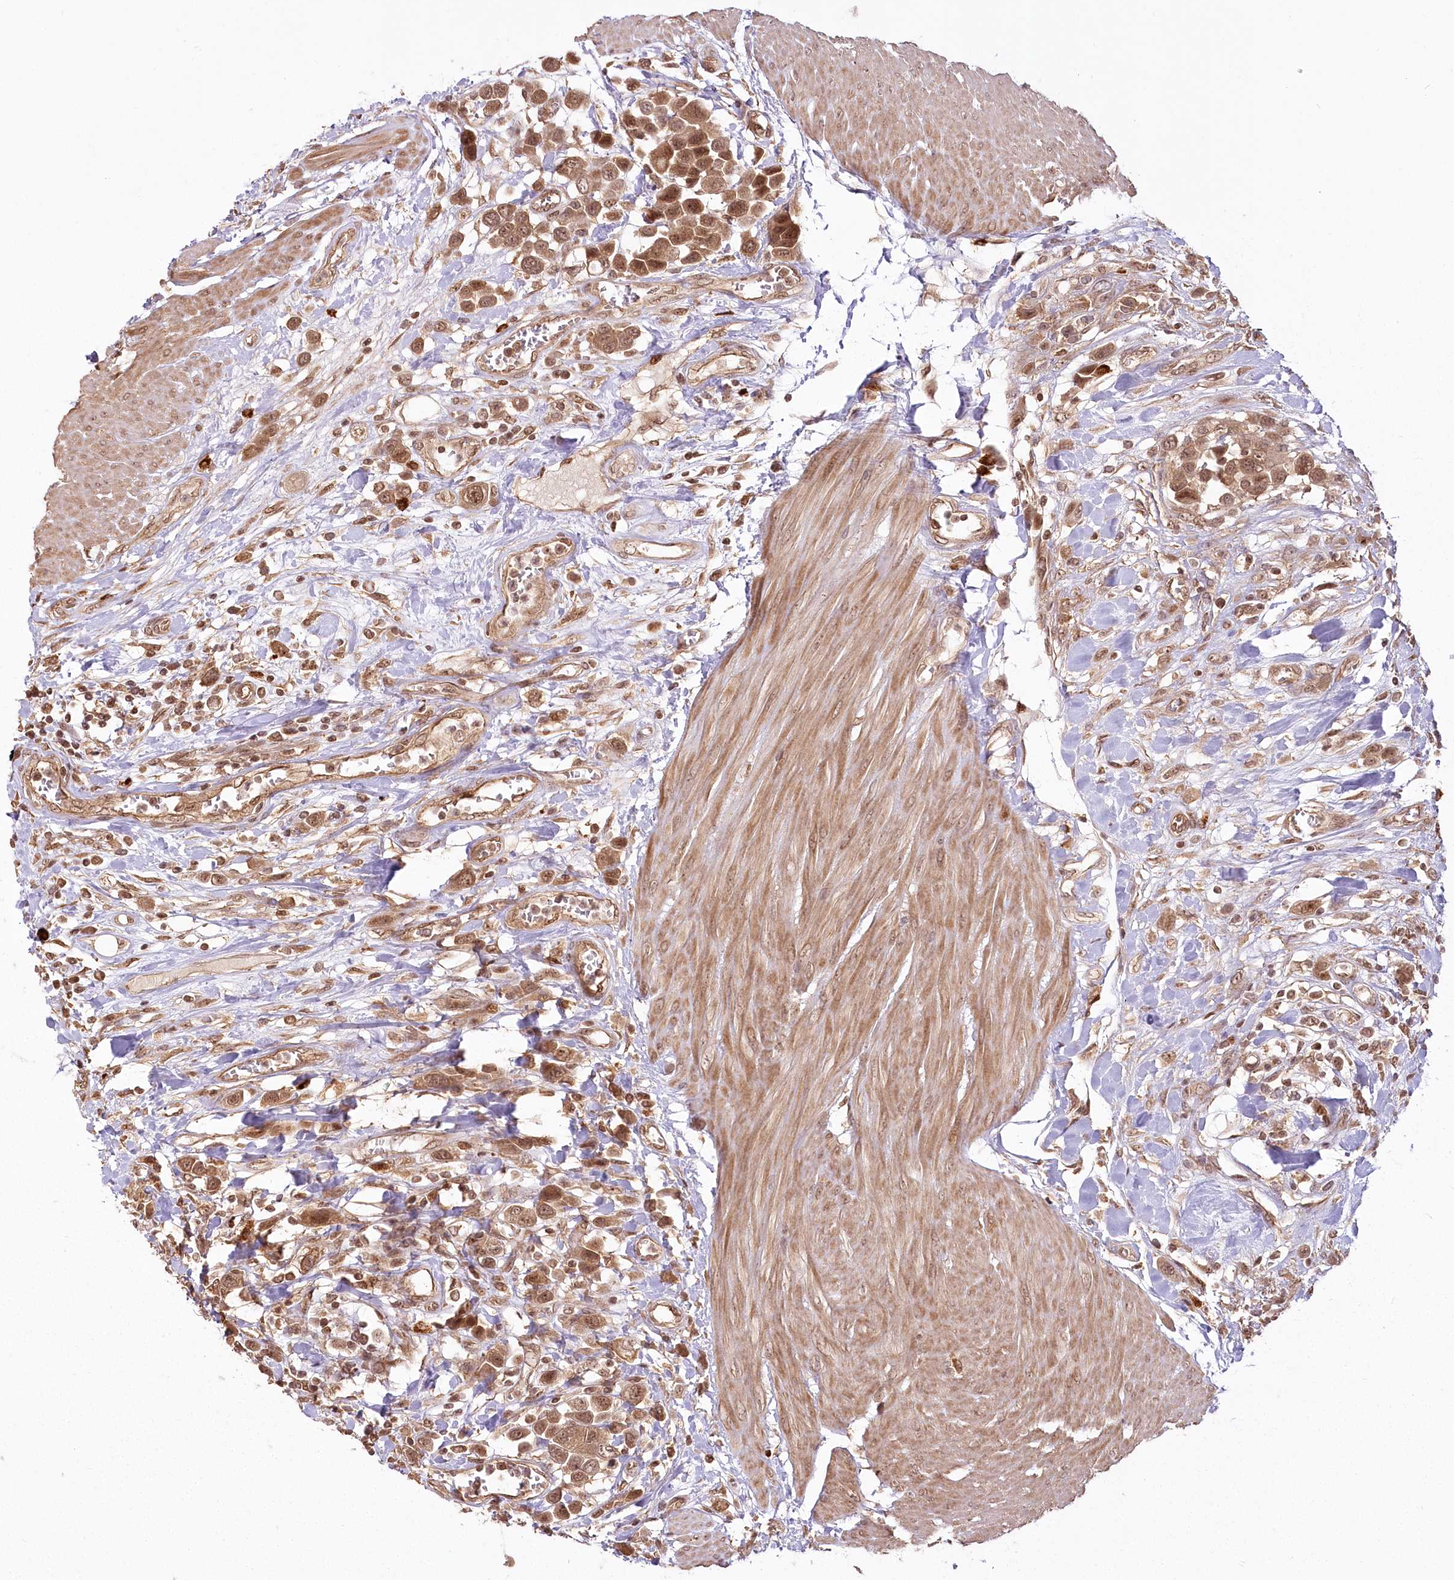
{"staining": {"intensity": "strong", "quantity": ">75%", "location": "cytoplasmic/membranous,nuclear"}, "tissue": "urothelial cancer", "cell_type": "Tumor cells", "image_type": "cancer", "snomed": [{"axis": "morphology", "description": "Urothelial carcinoma, High grade"}, {"axis": "topography", "description": "Urinary bladder"}], "caption": "The image exhibits staining of high-grade urothelial carcinoma, revealing strong cytoplasmic/membranous and nuclear protein staining (brown color) within tumor cells. The staining is performed using DAB brown chromogen to label protein expression. The nuclei are counter-stained blue using hematoxylin.", "gene": "R3HDM2", "patient": {"sex": "male", "age": 50}}